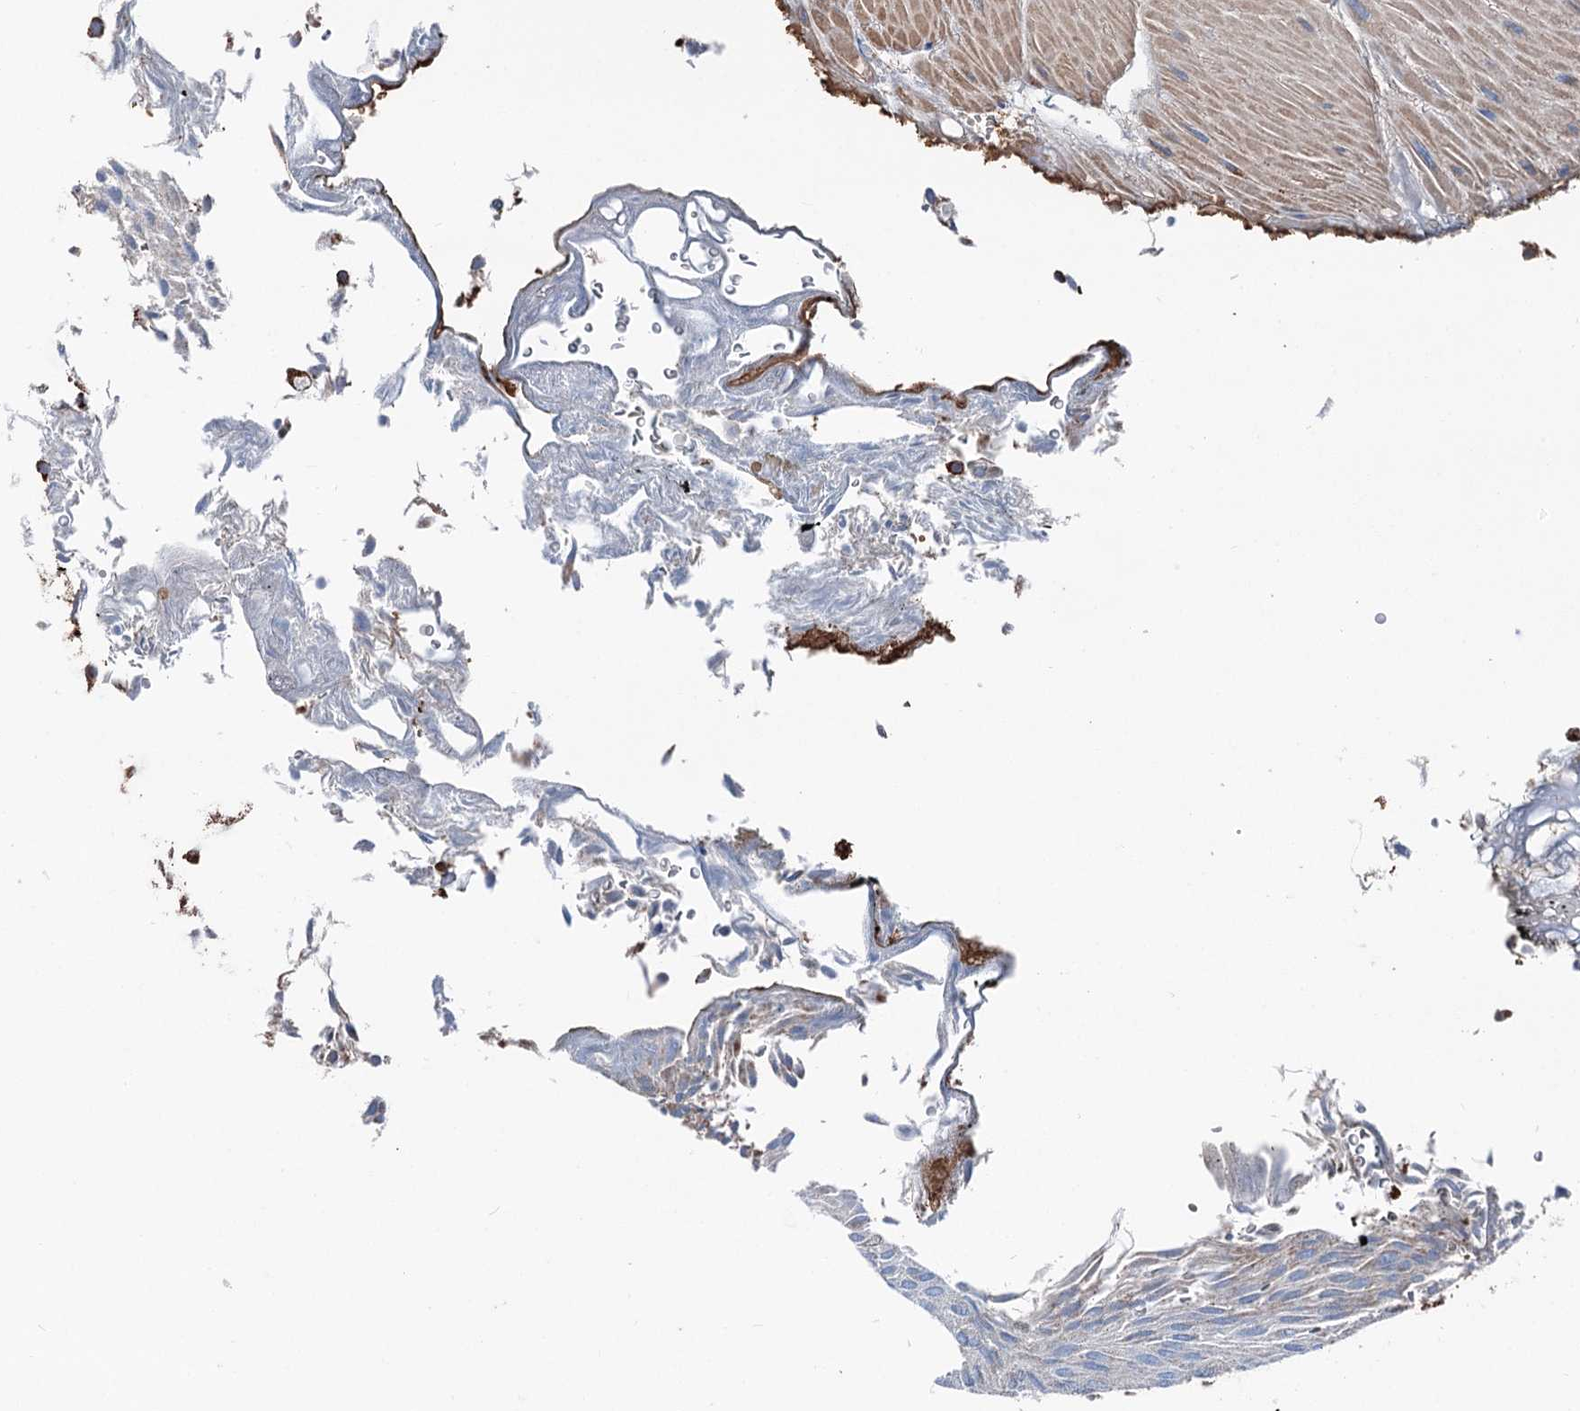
{"staining": {"intensity": "moderate", "quantity": ">75%", "location": "cytoplasmic/membranous"}, "tissue": "urothelial cancer", "cell_type": "Tumor cells", "image_type": "cancer", "snomed": [{"axis": "morphology", "description": "Urothelial carcinoma, Low grade"}, {"axis": "topography", "description": "Urinary bladder"}], "caption": "Immunohistochemical staining of urothelial cancer displays medium levels of moderate cytoplasmic/membranous positivity in about >75% of tumor cells. Nuclei are stained in blue.", "gene": "DDIAS", "patient": {"sex": "male", "age": 78}}